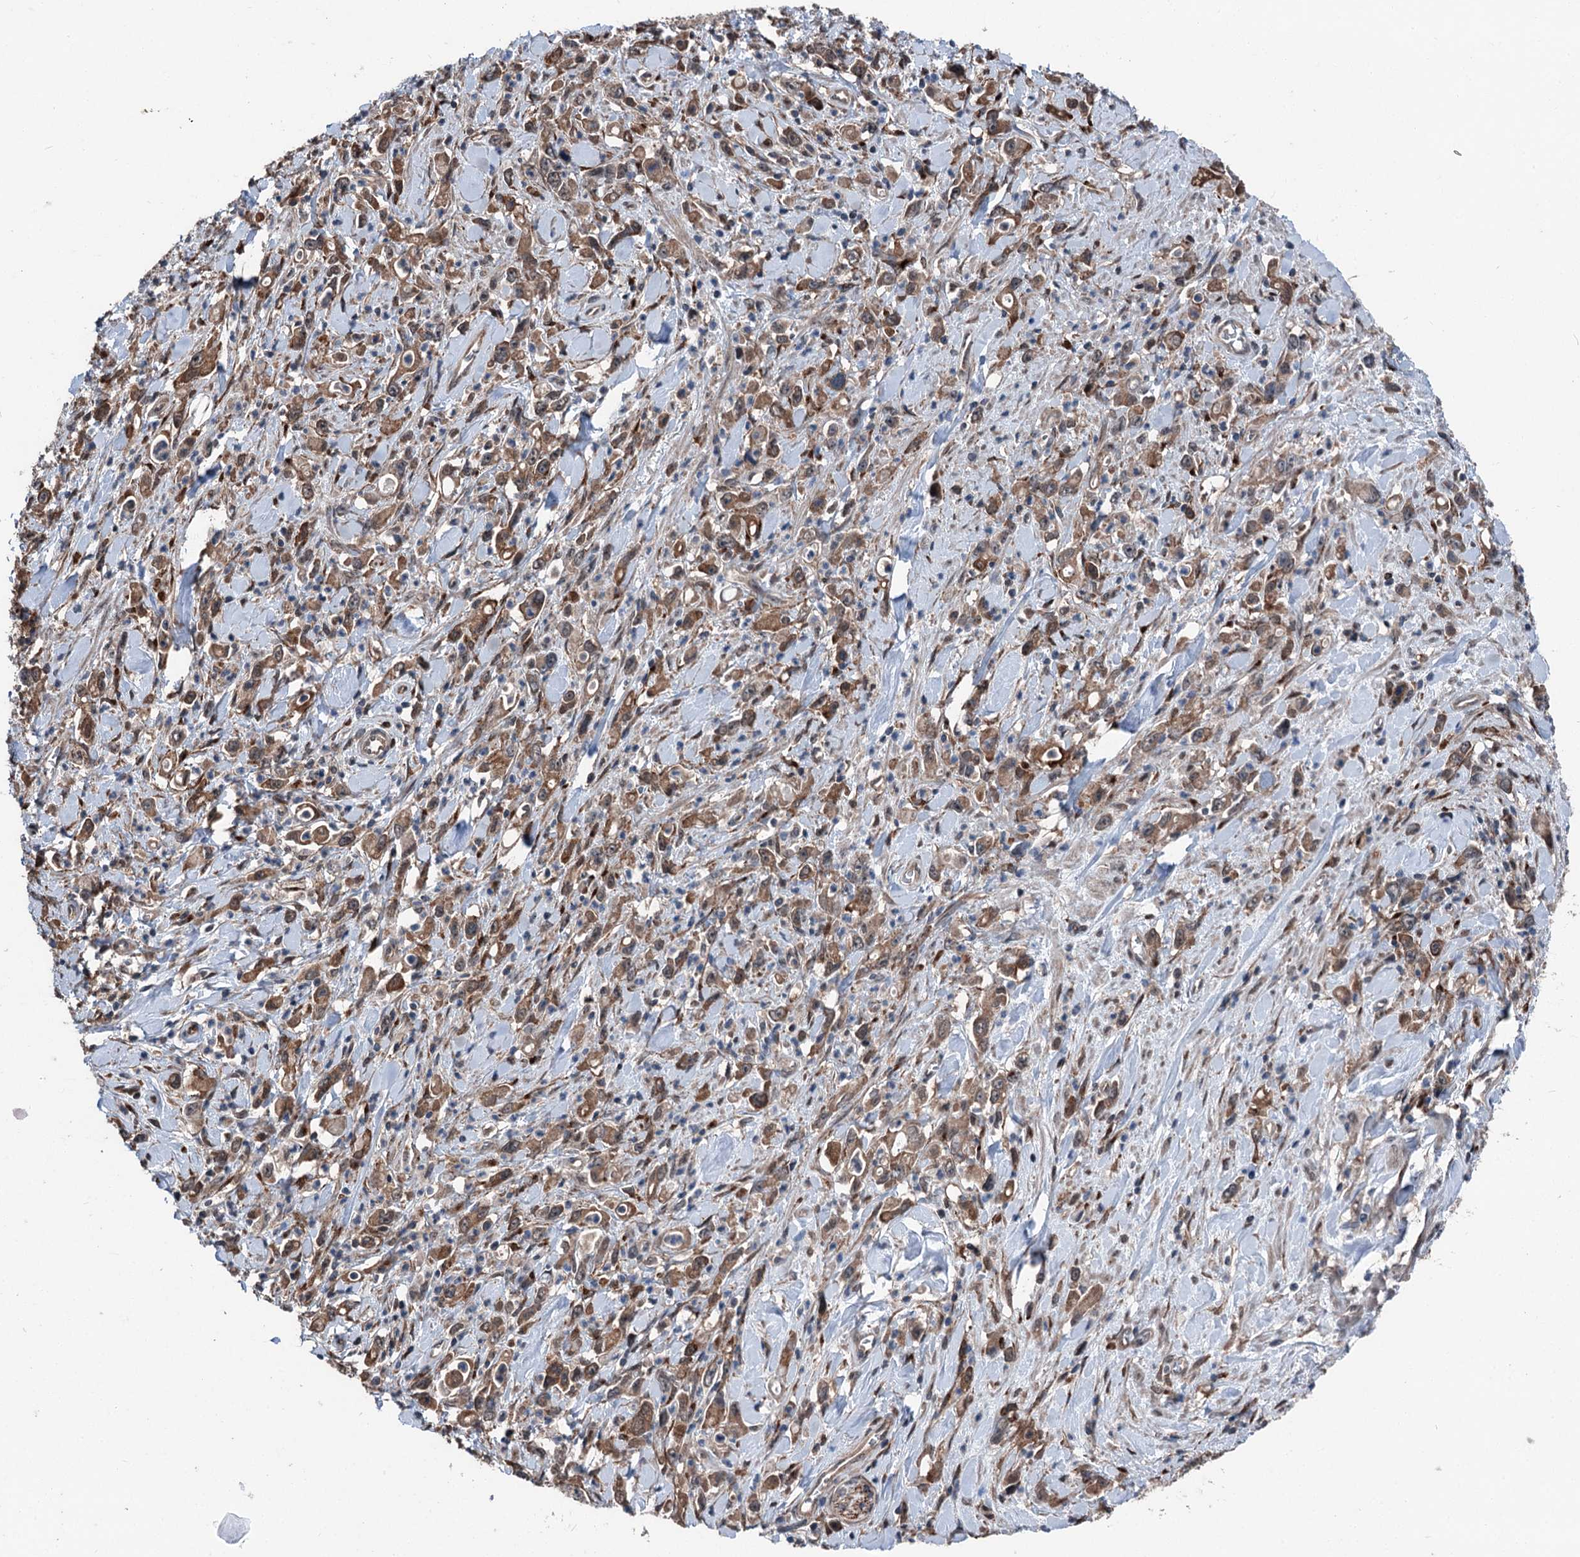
{"staining": {"intensity": "moderate", "quantity": ">75%", "location": "cytoplasmic/membranous"}, "tissue": "stomach cancer", "cell_type": "Tumor cells", "image_type": "cancer", "snomed": [{"axis": "morphology", "description": "Adenocarcinoma, NOS"}, {"axis": "topography", "description": "Stomach, lower"}], "caption": "Adenocarcinoma (stomach) tissue reveals moderate cytoplasmic/membranous expression in about >75% of tumor cells, visualized by immunohistochemistry.", "gene": "PSMD13", "patient": {"sex": "female", "age": 43}}